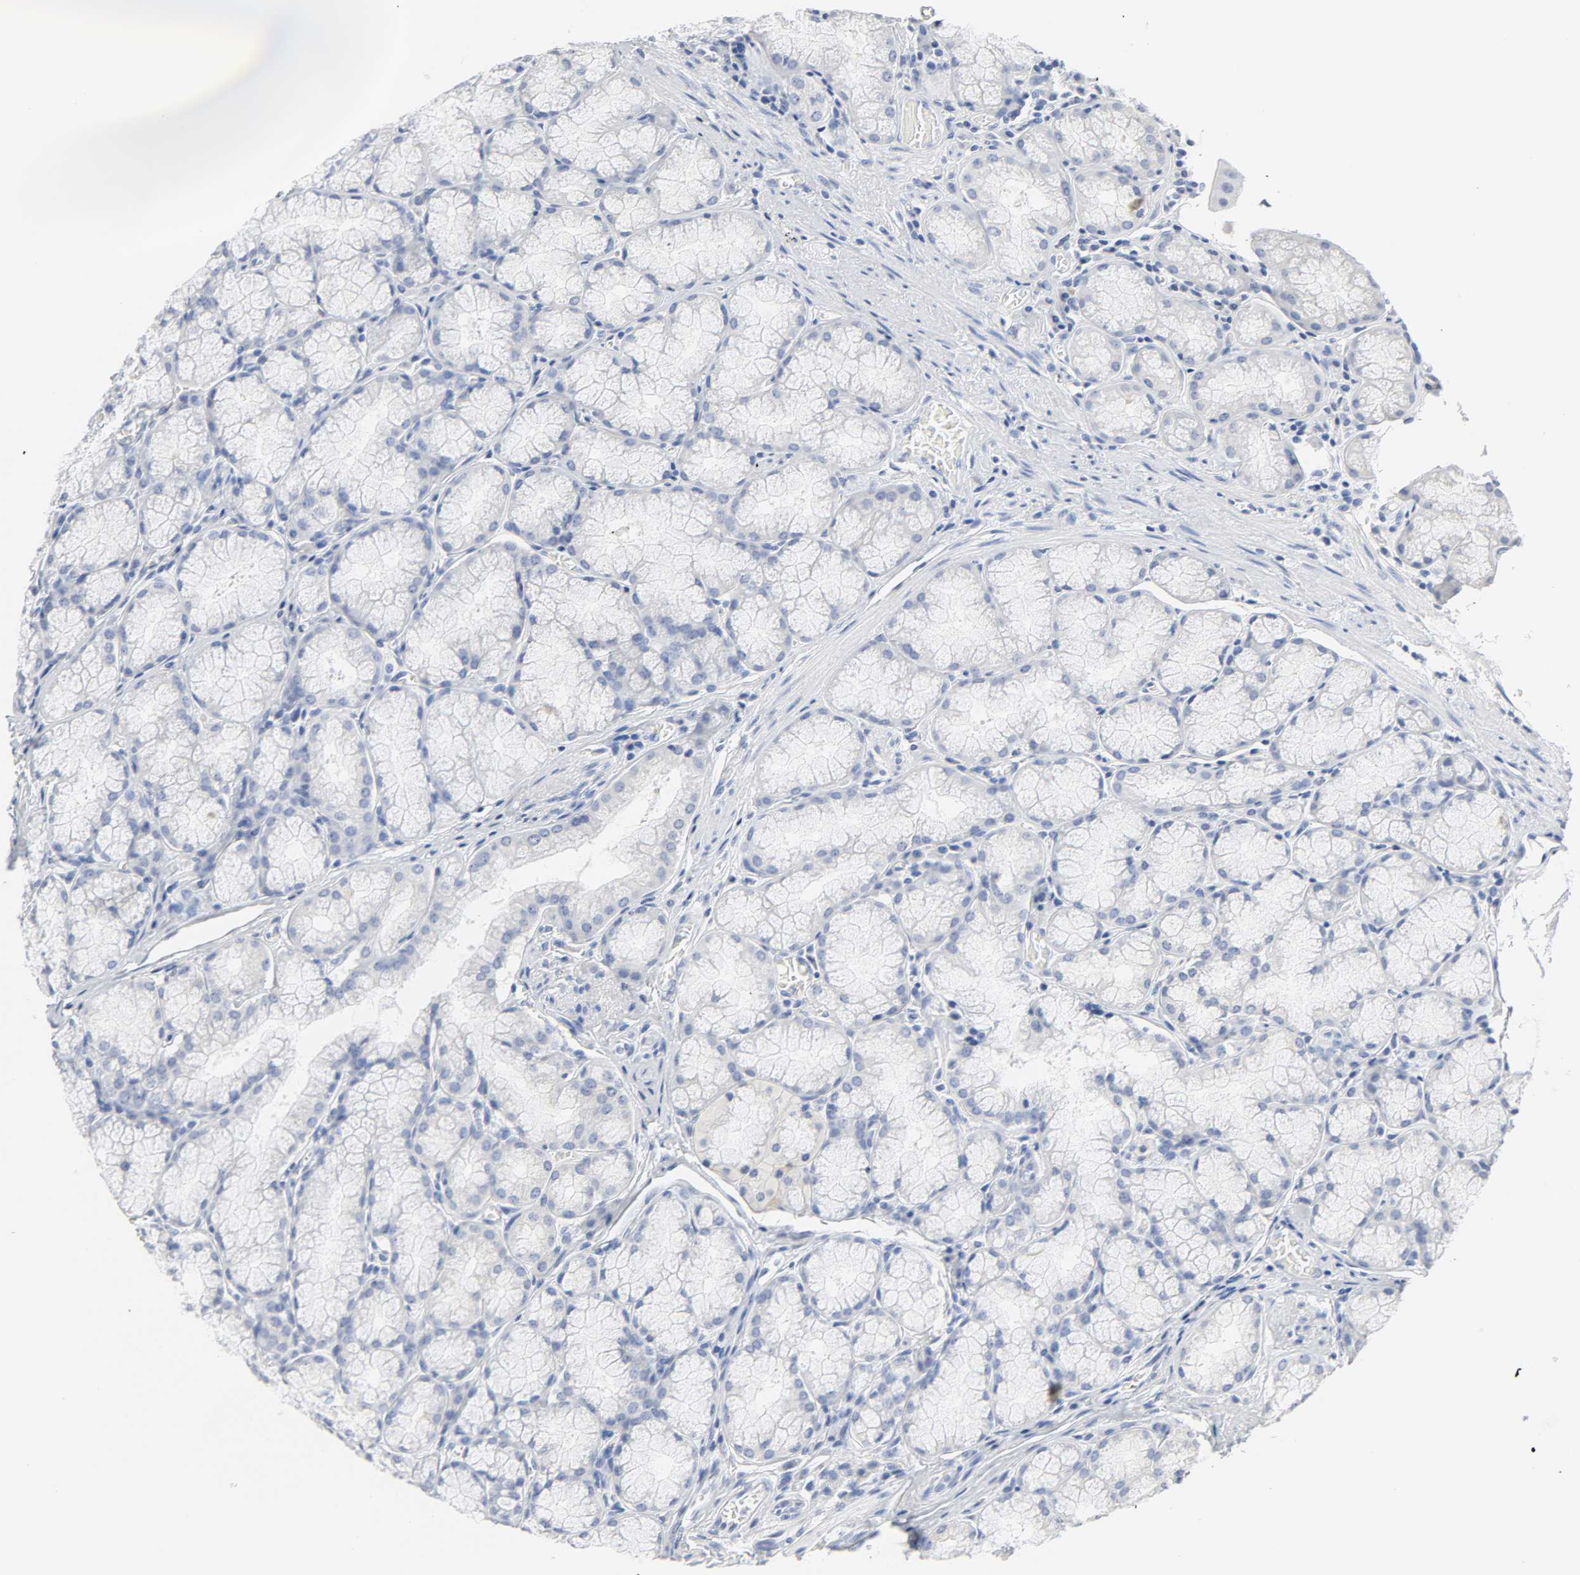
{"staining": {"intensity": "negative", "quantity": "none", "location": "none"}, "tissue": "stomach", "cell_type": "Glandular cells", "image_type": "normal", "snomed": [{"axis": "morphology", "description": "Normal tissue, NOS"}, {"axis": "topography", "description": "Stomach, lower"}], "caption": "The immunohistochemistry (IHC) photomicrograph has no significant positivity in glandular cells of stomach.", "gene": "ACP3", "patient": {"sex": "male", "age": 56}}